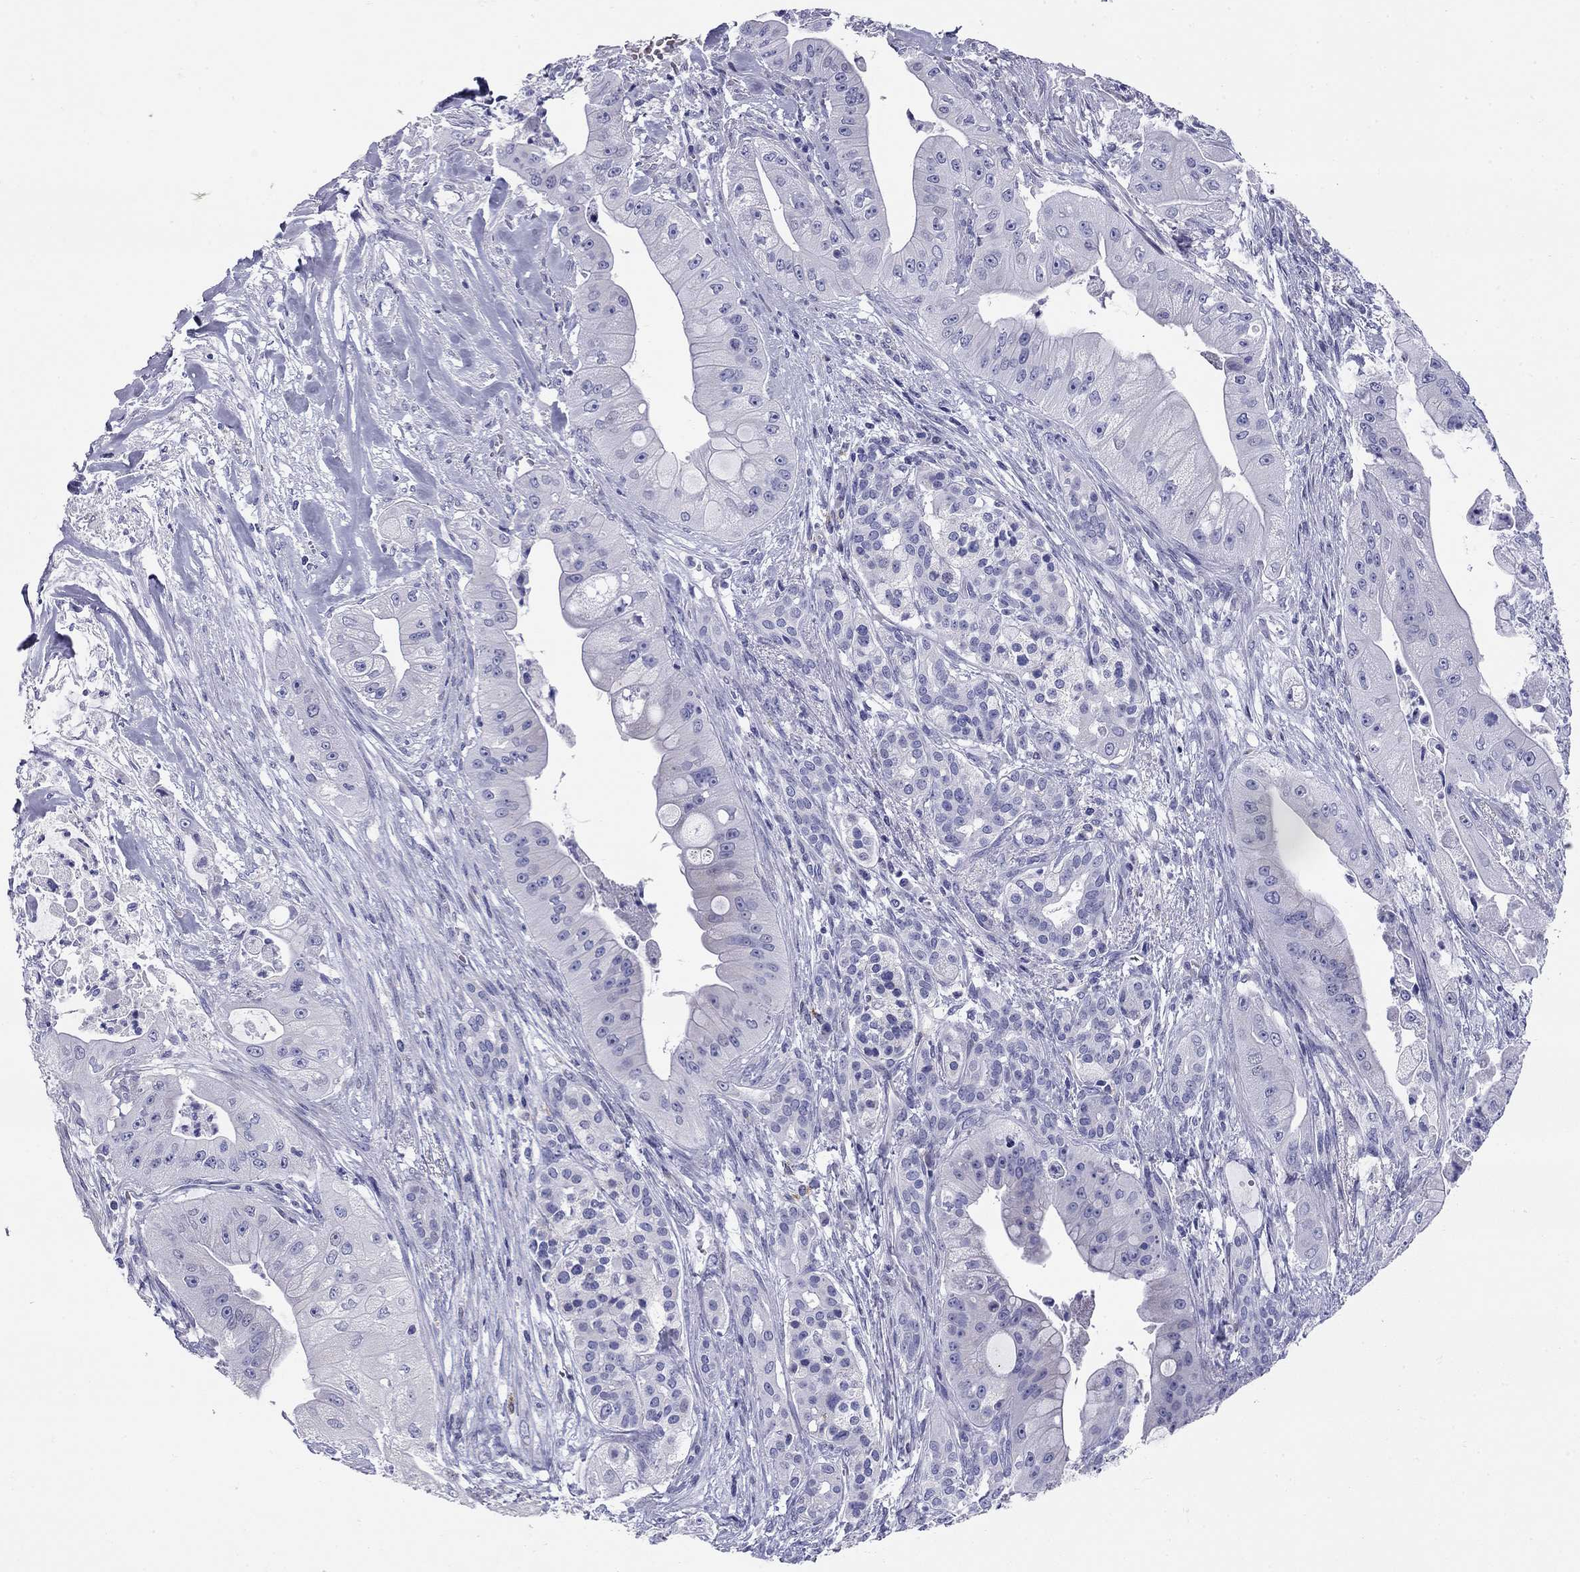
{"staining": {"intensity": "negative", "quantity": "none", "location": "none"}, "tissue": "pancreatic cancer", "cell_type": "Tumor cells", "image_type": "cancer", "snomed": [{"axis": "morphology", "description": "Normal tissue, NOS"}, {"axis": "morphology", "description": "Inflammation, NOS"}, {"axis": "morphology", "description": "Adenocarcinoma, NOS"}, {"axis": "topography", "description": "Pancreas"}], "caption": "Pancreatic cancer (adenocarcinoma) was stained to show a protein in brown. There is no significant positivity in tumor cells.", "gene": "C8orf88", "patient": {"sex": "male", "age": 57}}